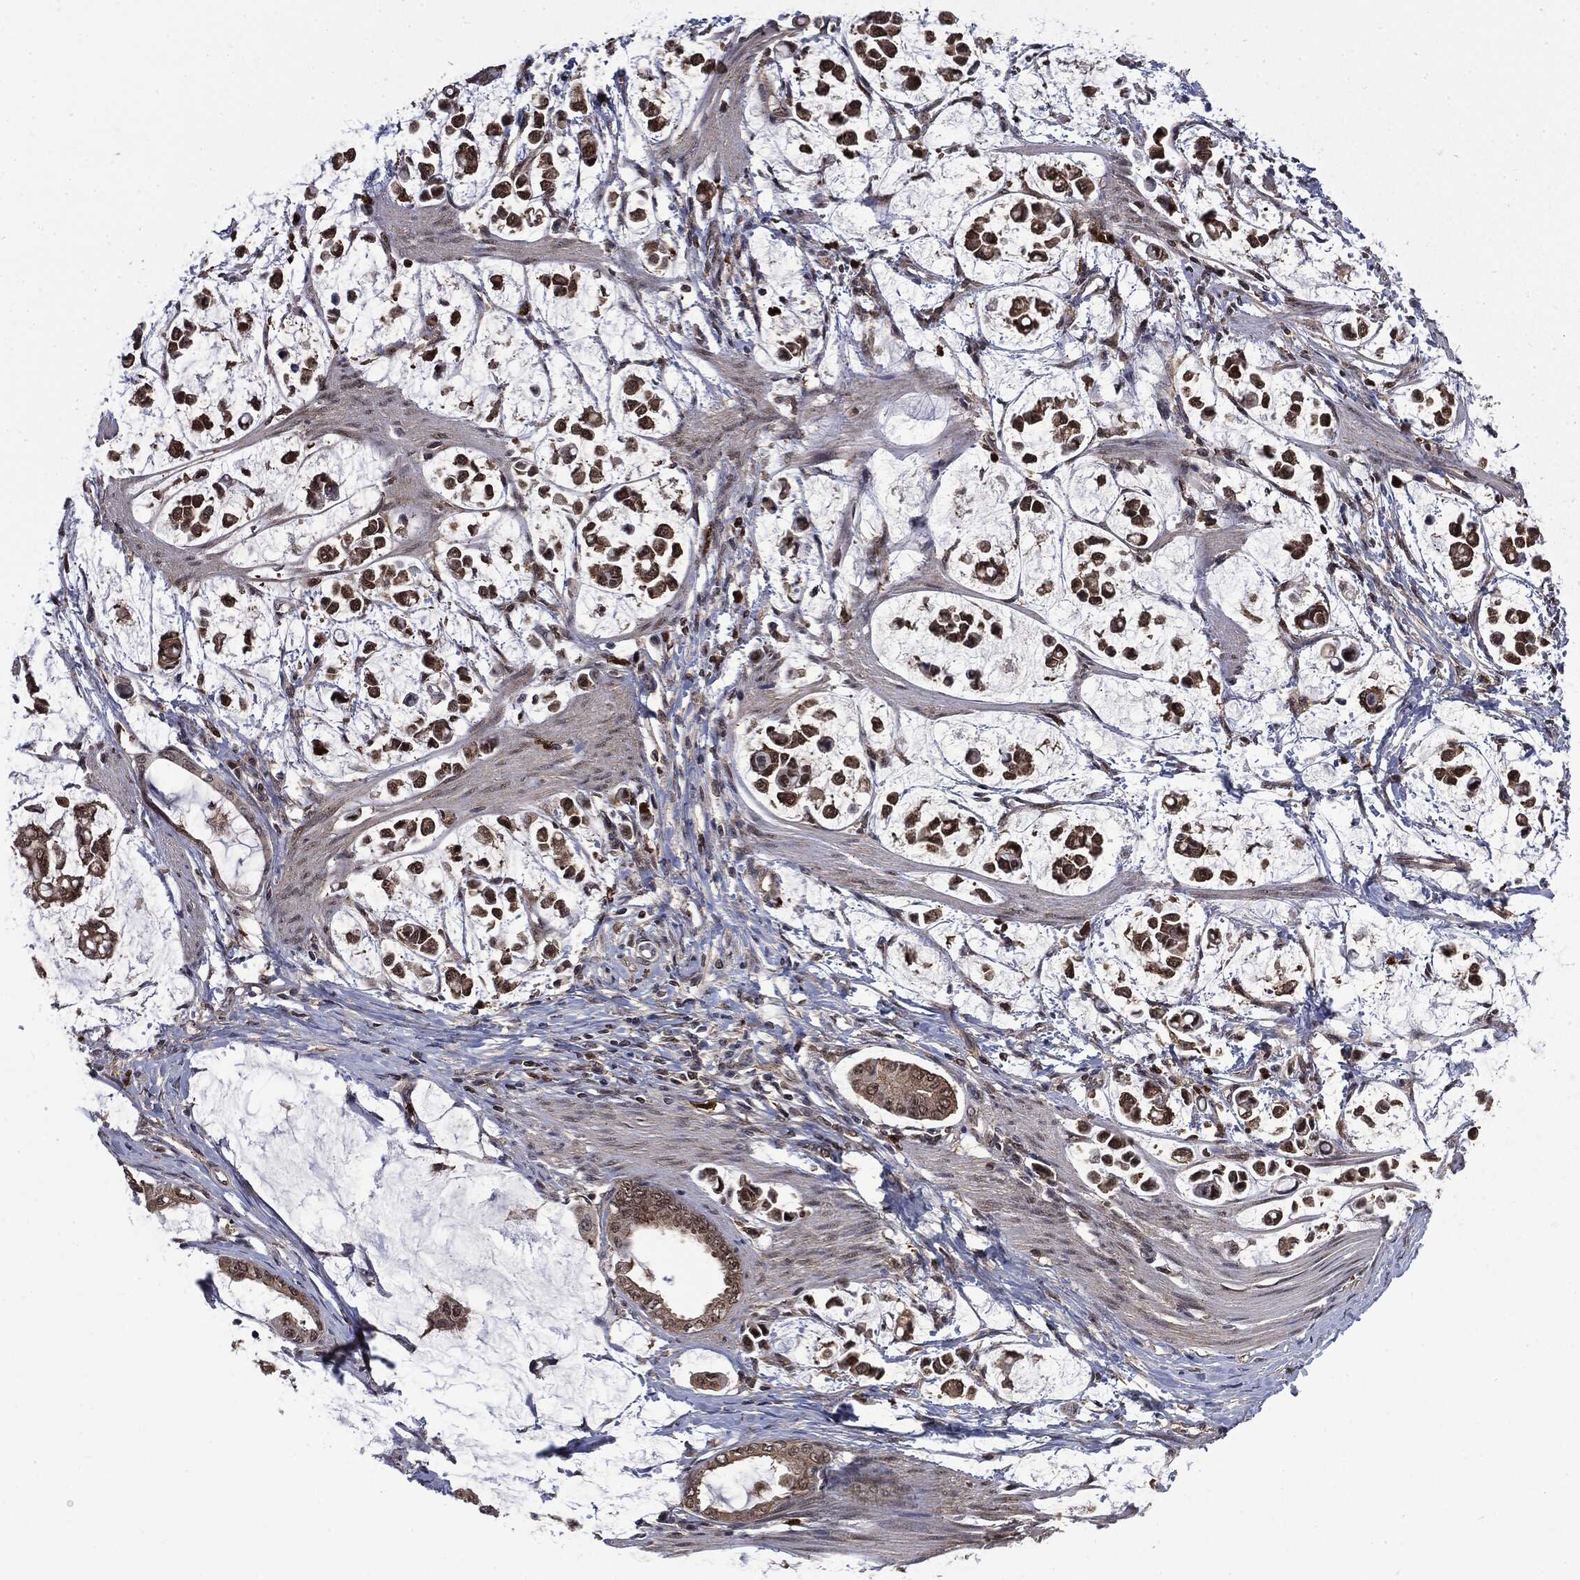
{"staining": {"intensity": "strong", "quantity": ">75%", "location": "cytoplasmic/membranous"}, "tissue": "stomach cancer", "cell_type": "Tumor cells", "image_type": "cancer", "snomed": [{"axis": "morphology", "description": "Adenocarcinoma, NOS"}, {"axis": "topography", "description": "Stomach"}], "caption": "Immunohistochemical staining of adenocarcinoma (stomach) demonstrates high levels of strong cytoplasmic/membranous protein expression in about >75% of tumor cells. (IHC, brightfield microscopy, high magnification).", "gene": "GPI", "patient": {"sex": "male", "age": 82}}